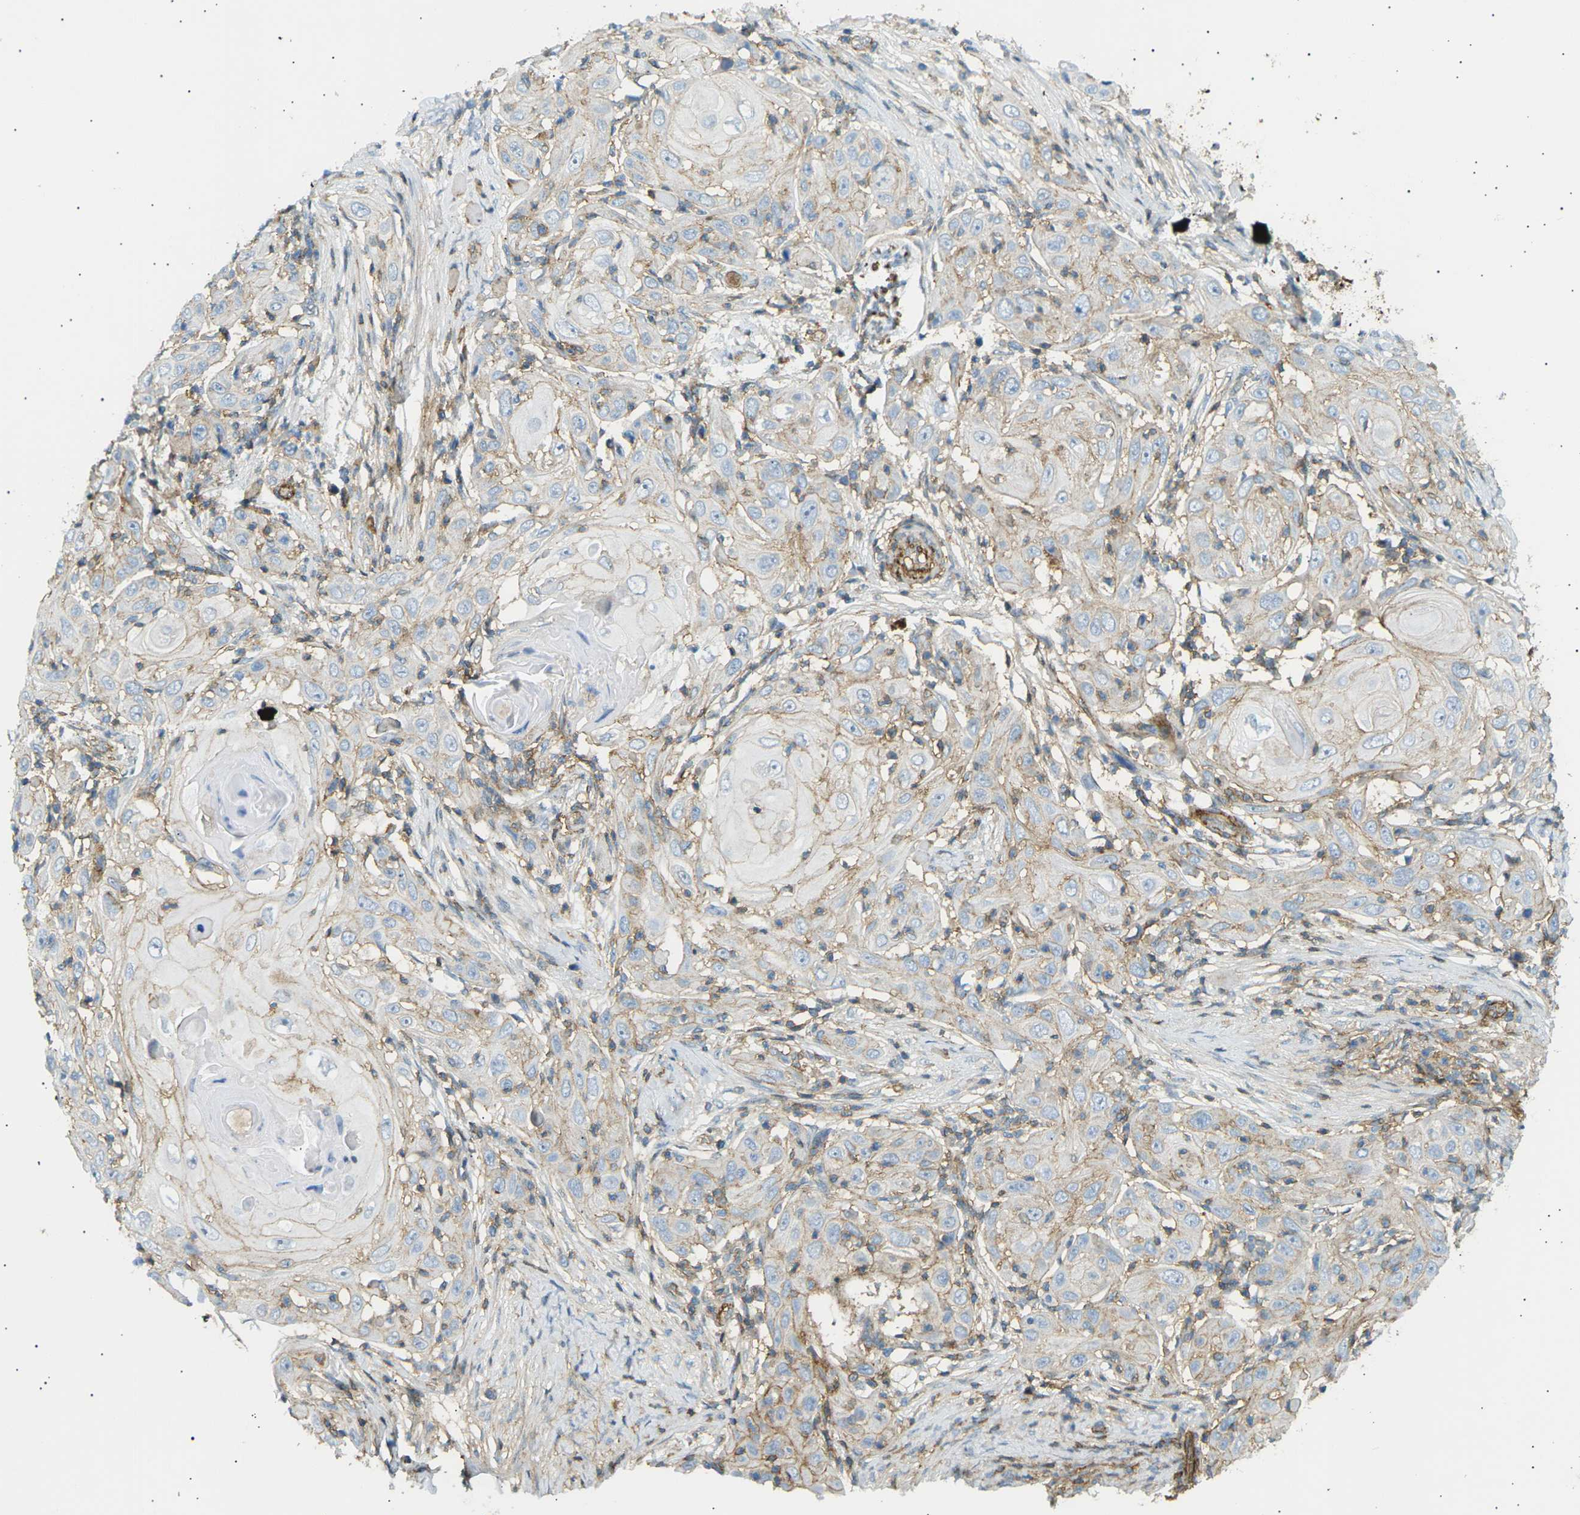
{"staining": {"intensity": "weak", "quantity": "<25%", "location": "cytoplasmic/membranous"}, "tissue": "skin cancer", "cell_type": "Tumor cells", "image_type": "cancer", "snomed": [{"axis": "morphology", "description": "Squamous cell carcinoma, NOS"}, {"axis": "topography", "description": "Skin"}], "caption": "Immunohistochemical staining of squamous cell carcinoma (skin) shows no significant positivity in tumor cells.", "gene": "ATP2B4", "patient": {"sex": "female", "age": 88}}